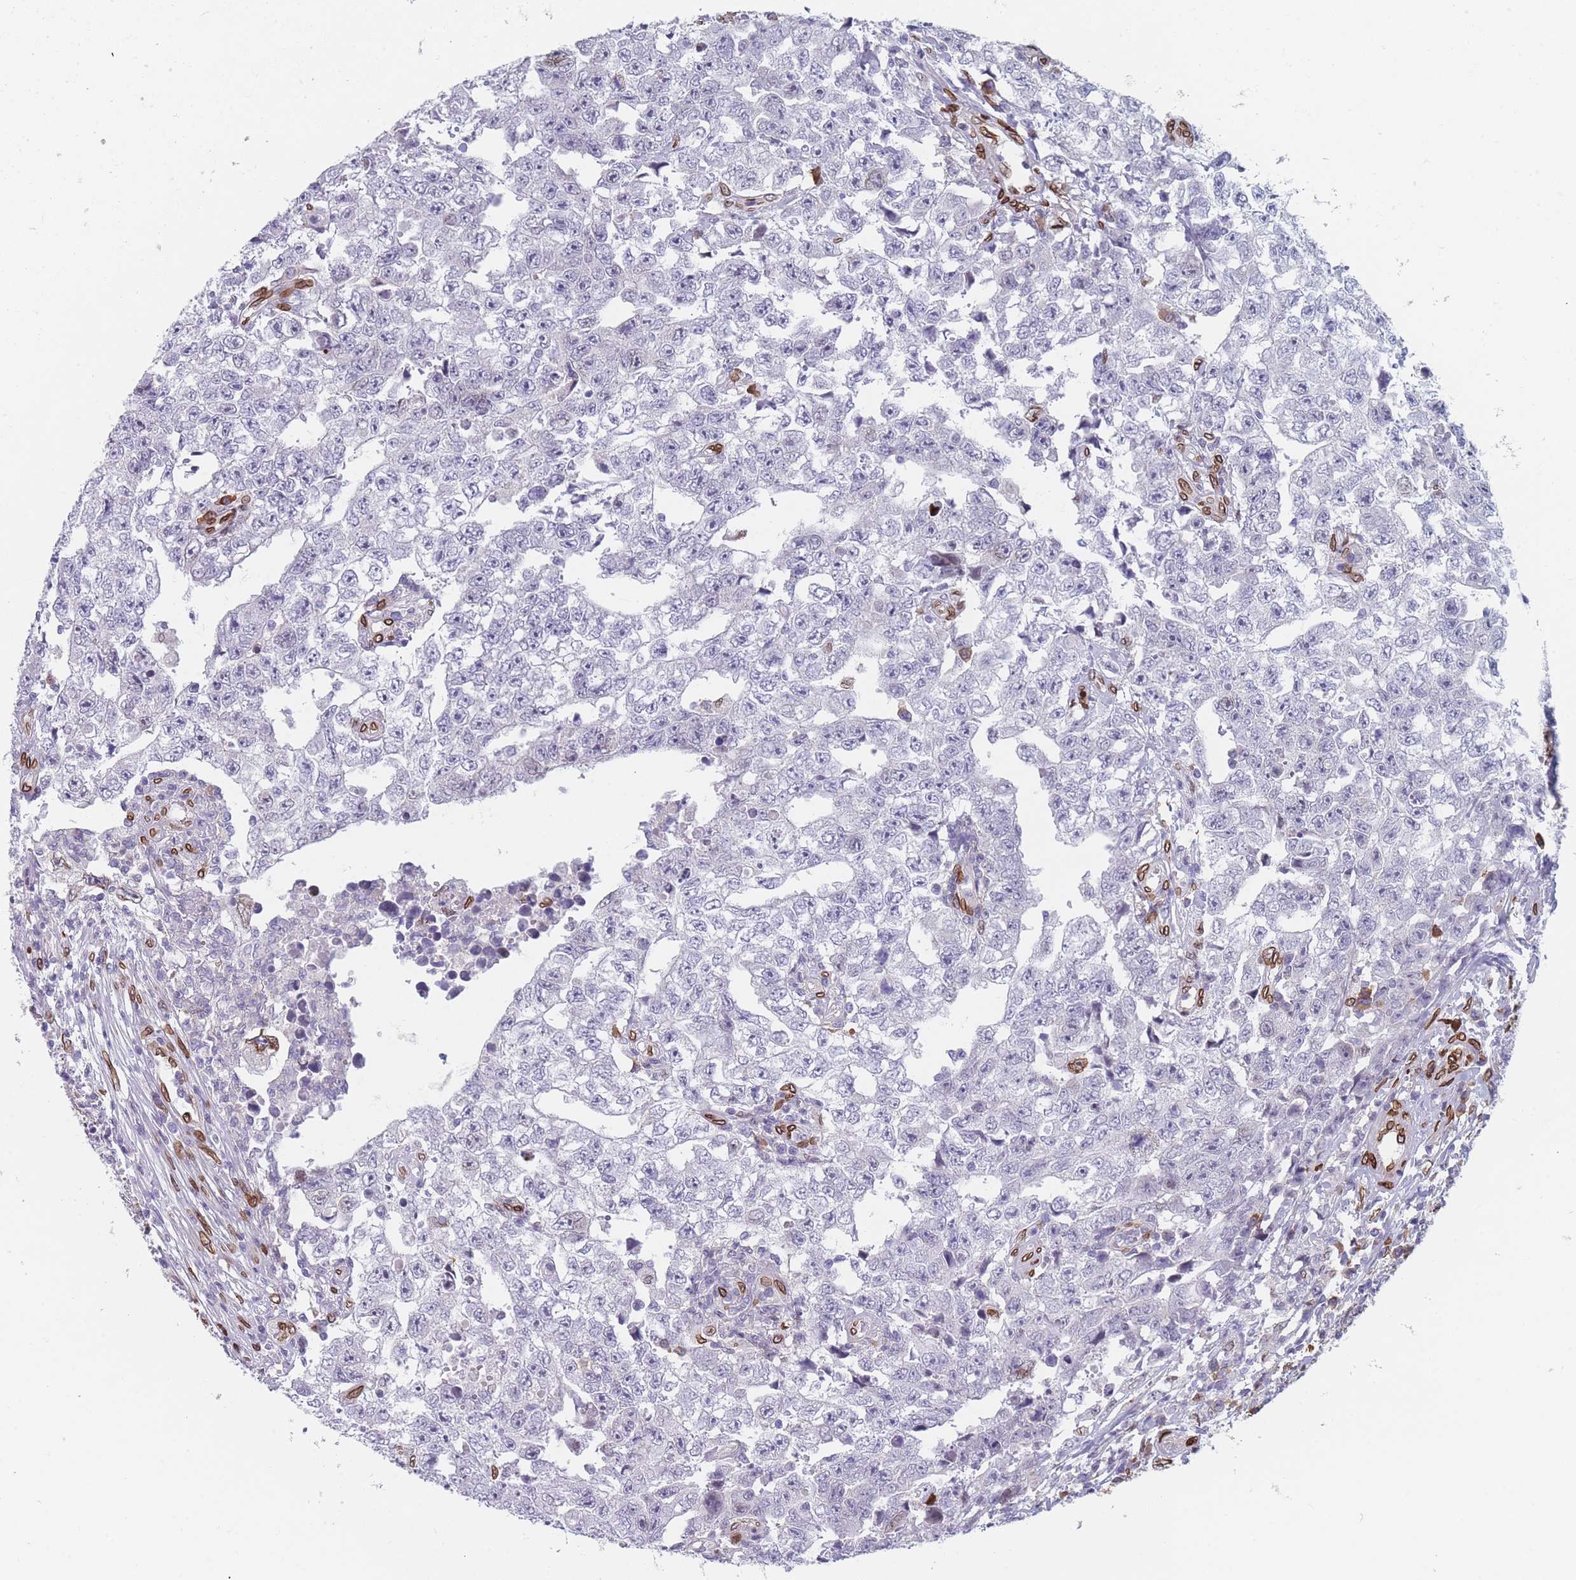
{"staining": {"intensity": "negative", "quantity": "none", "location": "none"}, "tissue": "testis cancer", "cell_type": "Tumor cells", "image_type": "cancer", "snomed": [{"axis": "morphology", "description": "Carcinoma, Embryonal, NOS"}, {"axis": "topography", "description": "Testis"}], "caption": "An immunohistochemistry (IHC) image of testis cancer (embryonal carcinoma) is shown. There is no staining in tumor cells of testis cancer (embryonal carcinoma). (DAB IHC, high magnification).", "gene": "ZBTB1", "patient": {"sex": "male", "age": 25}}